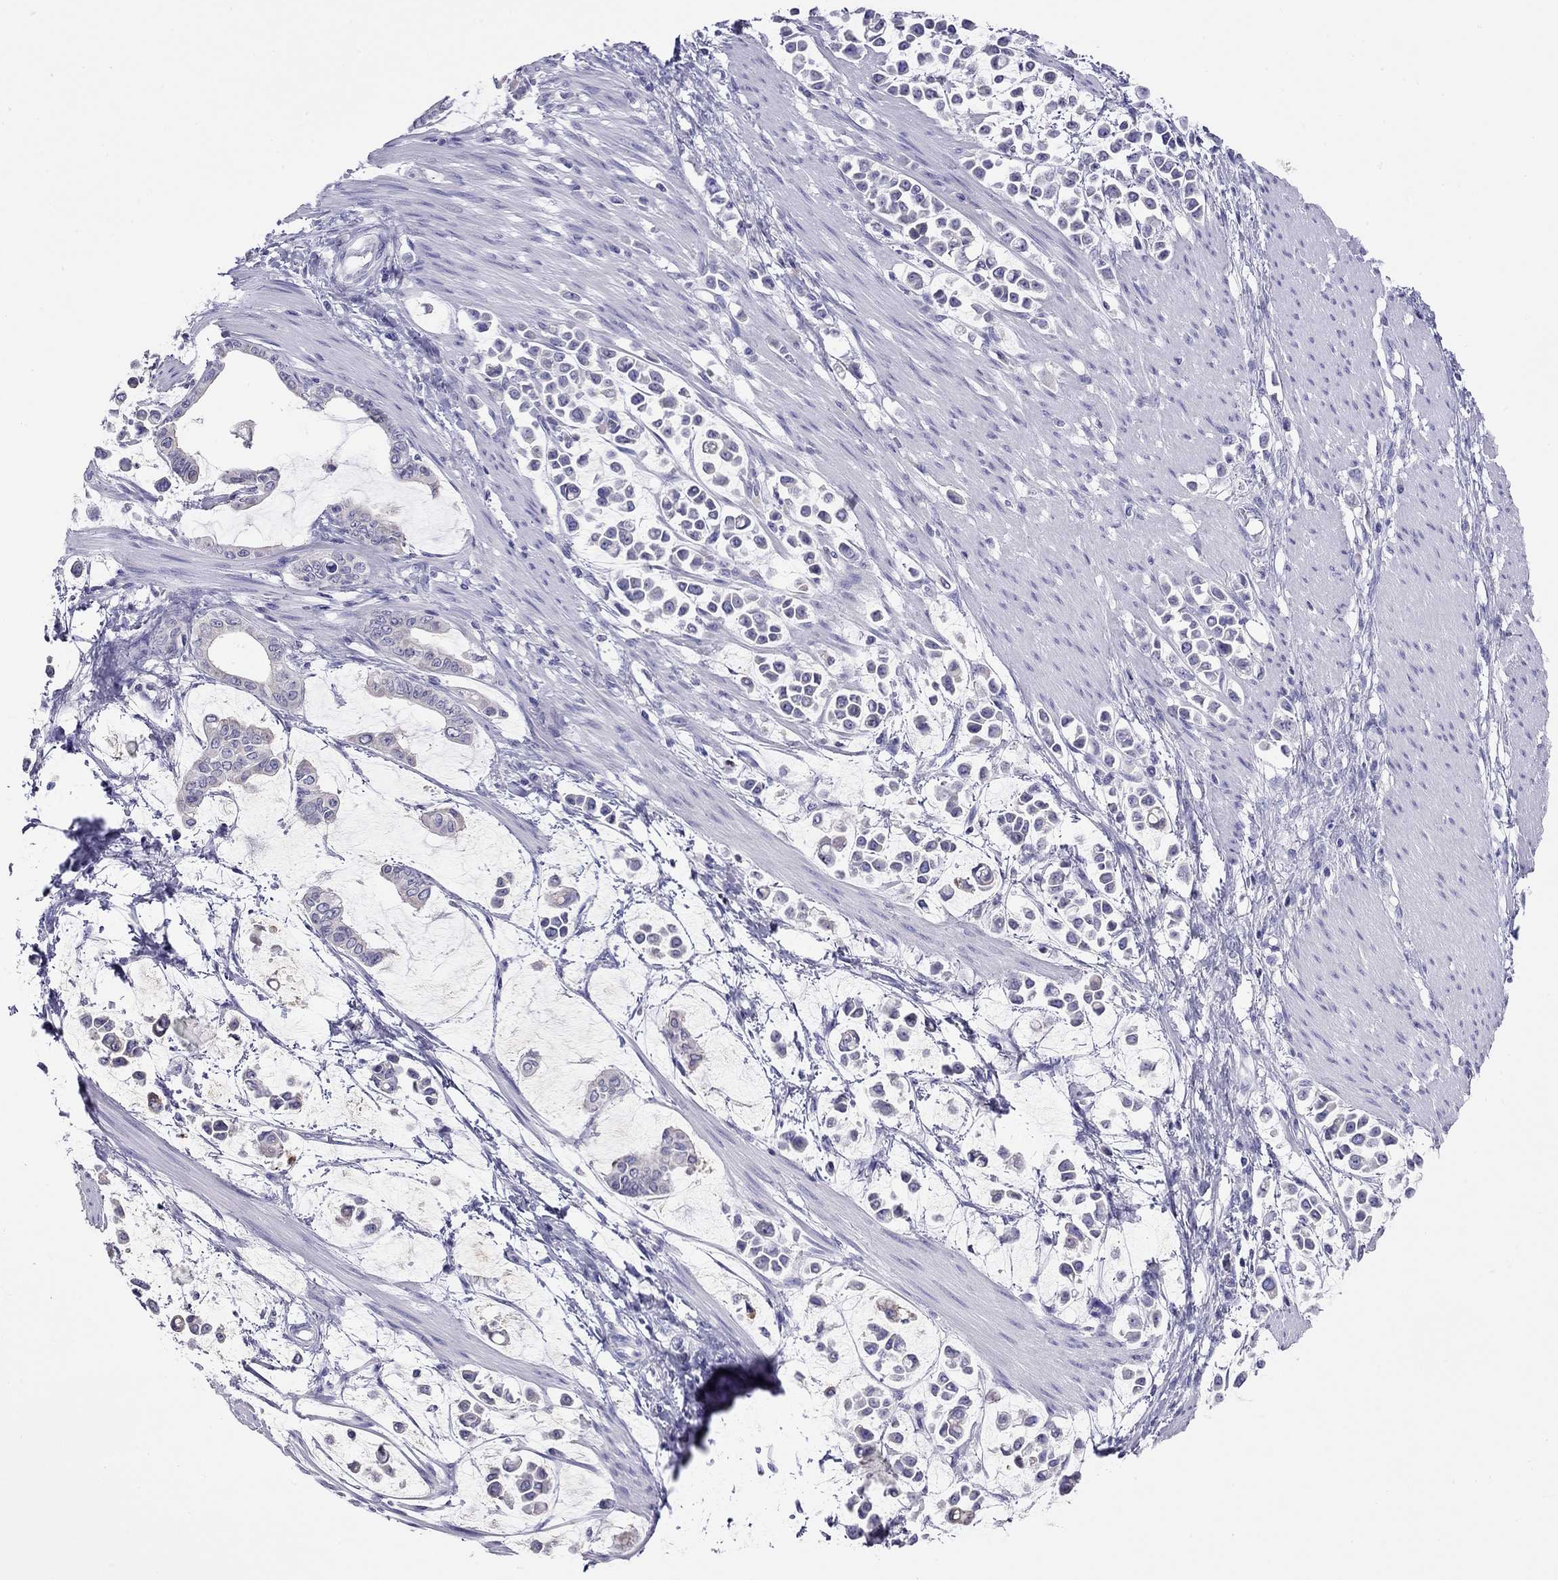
{"staining": {"intensity": "negative", "quantity": "none", "location": "none"}, "tissue": "stomach cancer", "cell_type": "Tumor cells", "image_type": "cancer", "snomed": [{"axis": "morphology", "description": "Adenocarcinoma, NOS"}, {"axis": "topography", "description": "Stomach"}], "caption": "DAB (3,3'-diaminobenzidine) immunohistochemical staining of human stomach cancer exhibits no significant staining in tumor cells.", "gene": "SLC46A2", "patient": {"sex": "male", "age": 82}}